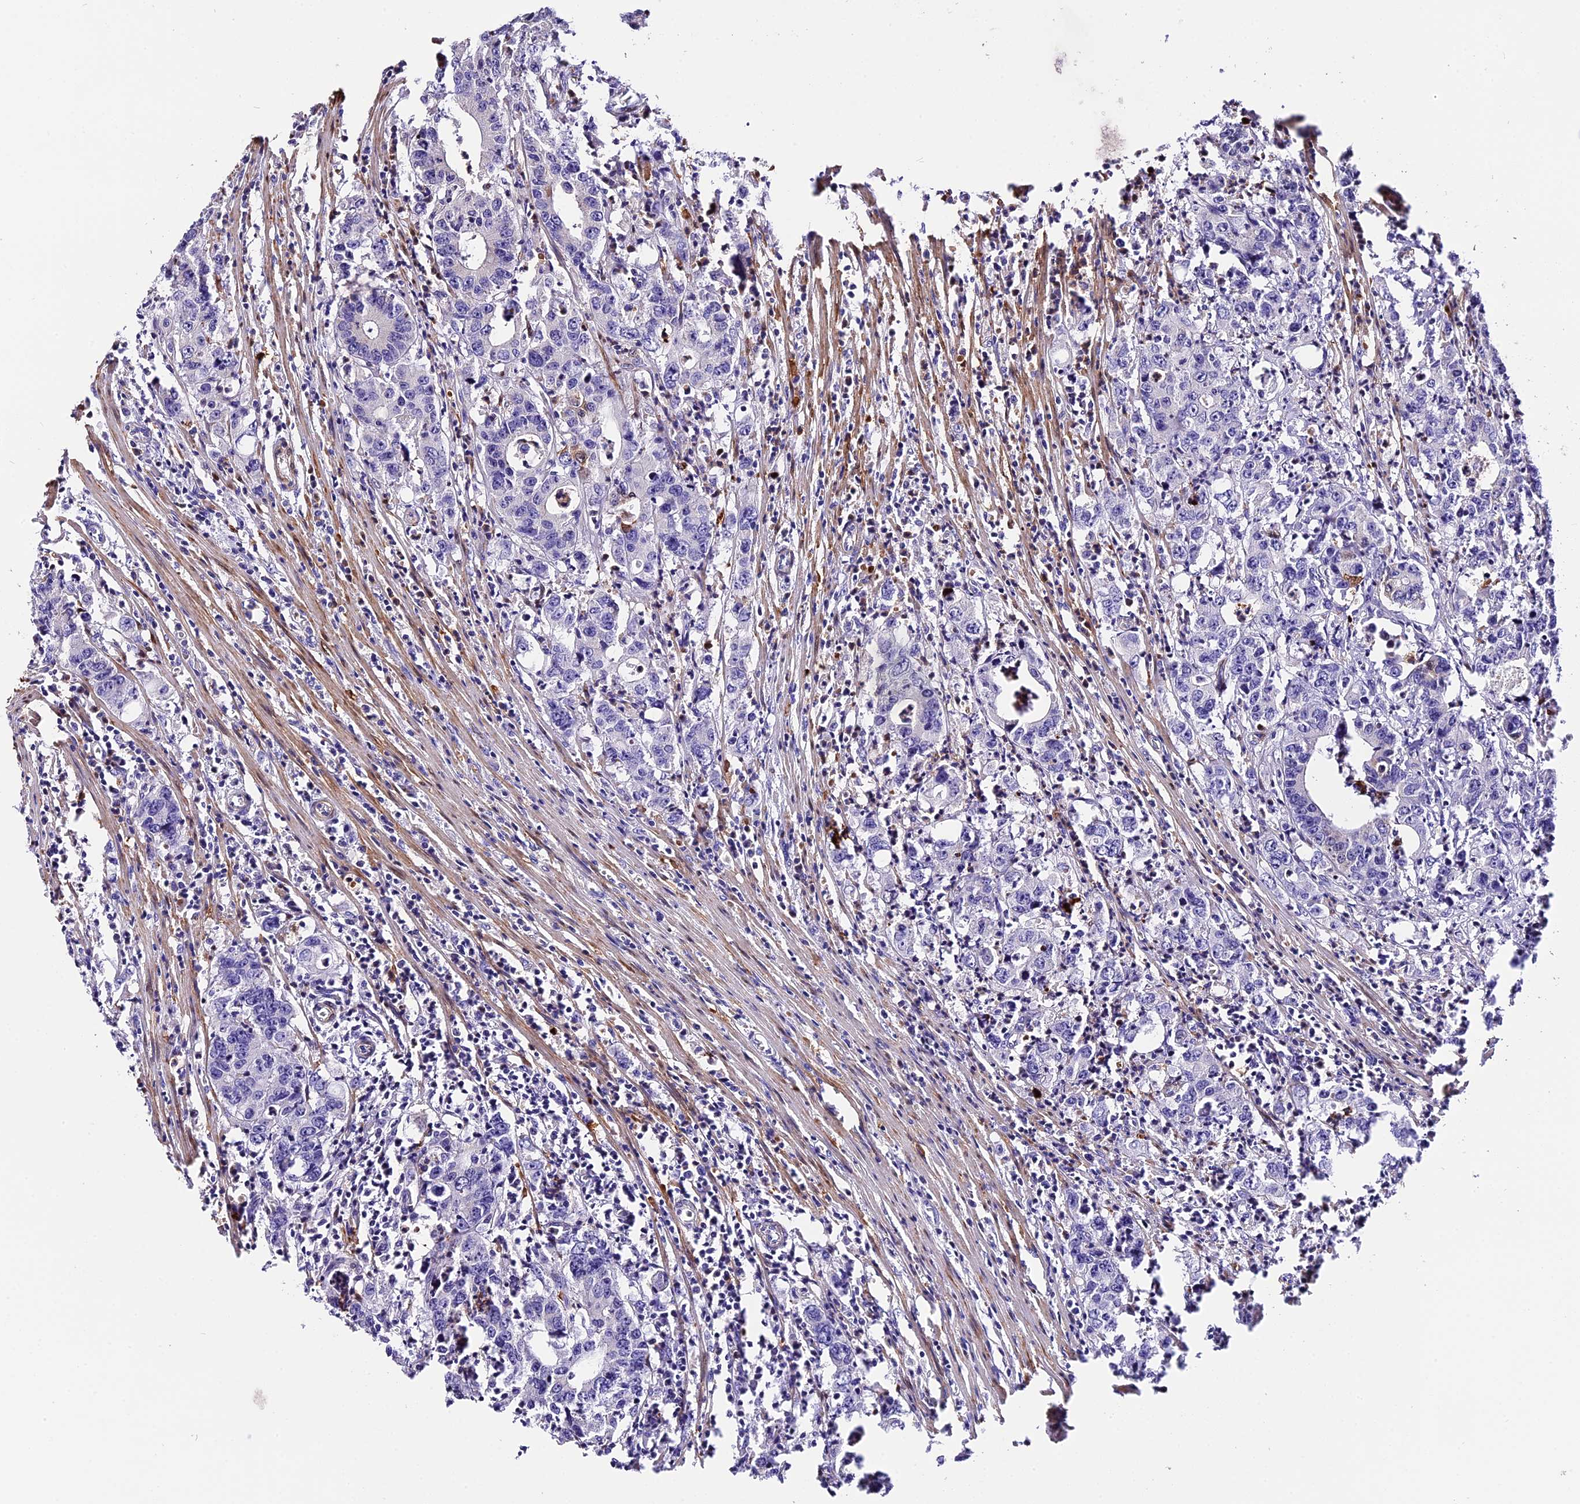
{"staining": {"intensity": "negative", "quantity": "none", "location": "none"}, "tissue": "colorectal cancer", "cell_type": "Tumor cells", "image_type": "cancer", "snomed": [{"axis": "morphology", "description": "Adenocarcinoma, NOS"}, {"axis": "topography", "description": "Colon"}], "caption": "The micrograph demonstrates no staining of tumor cells in colorectal adenocarcinoma.", "gene": "MAP3K7CL", "patient": {"sex": "female", "age": 75}}